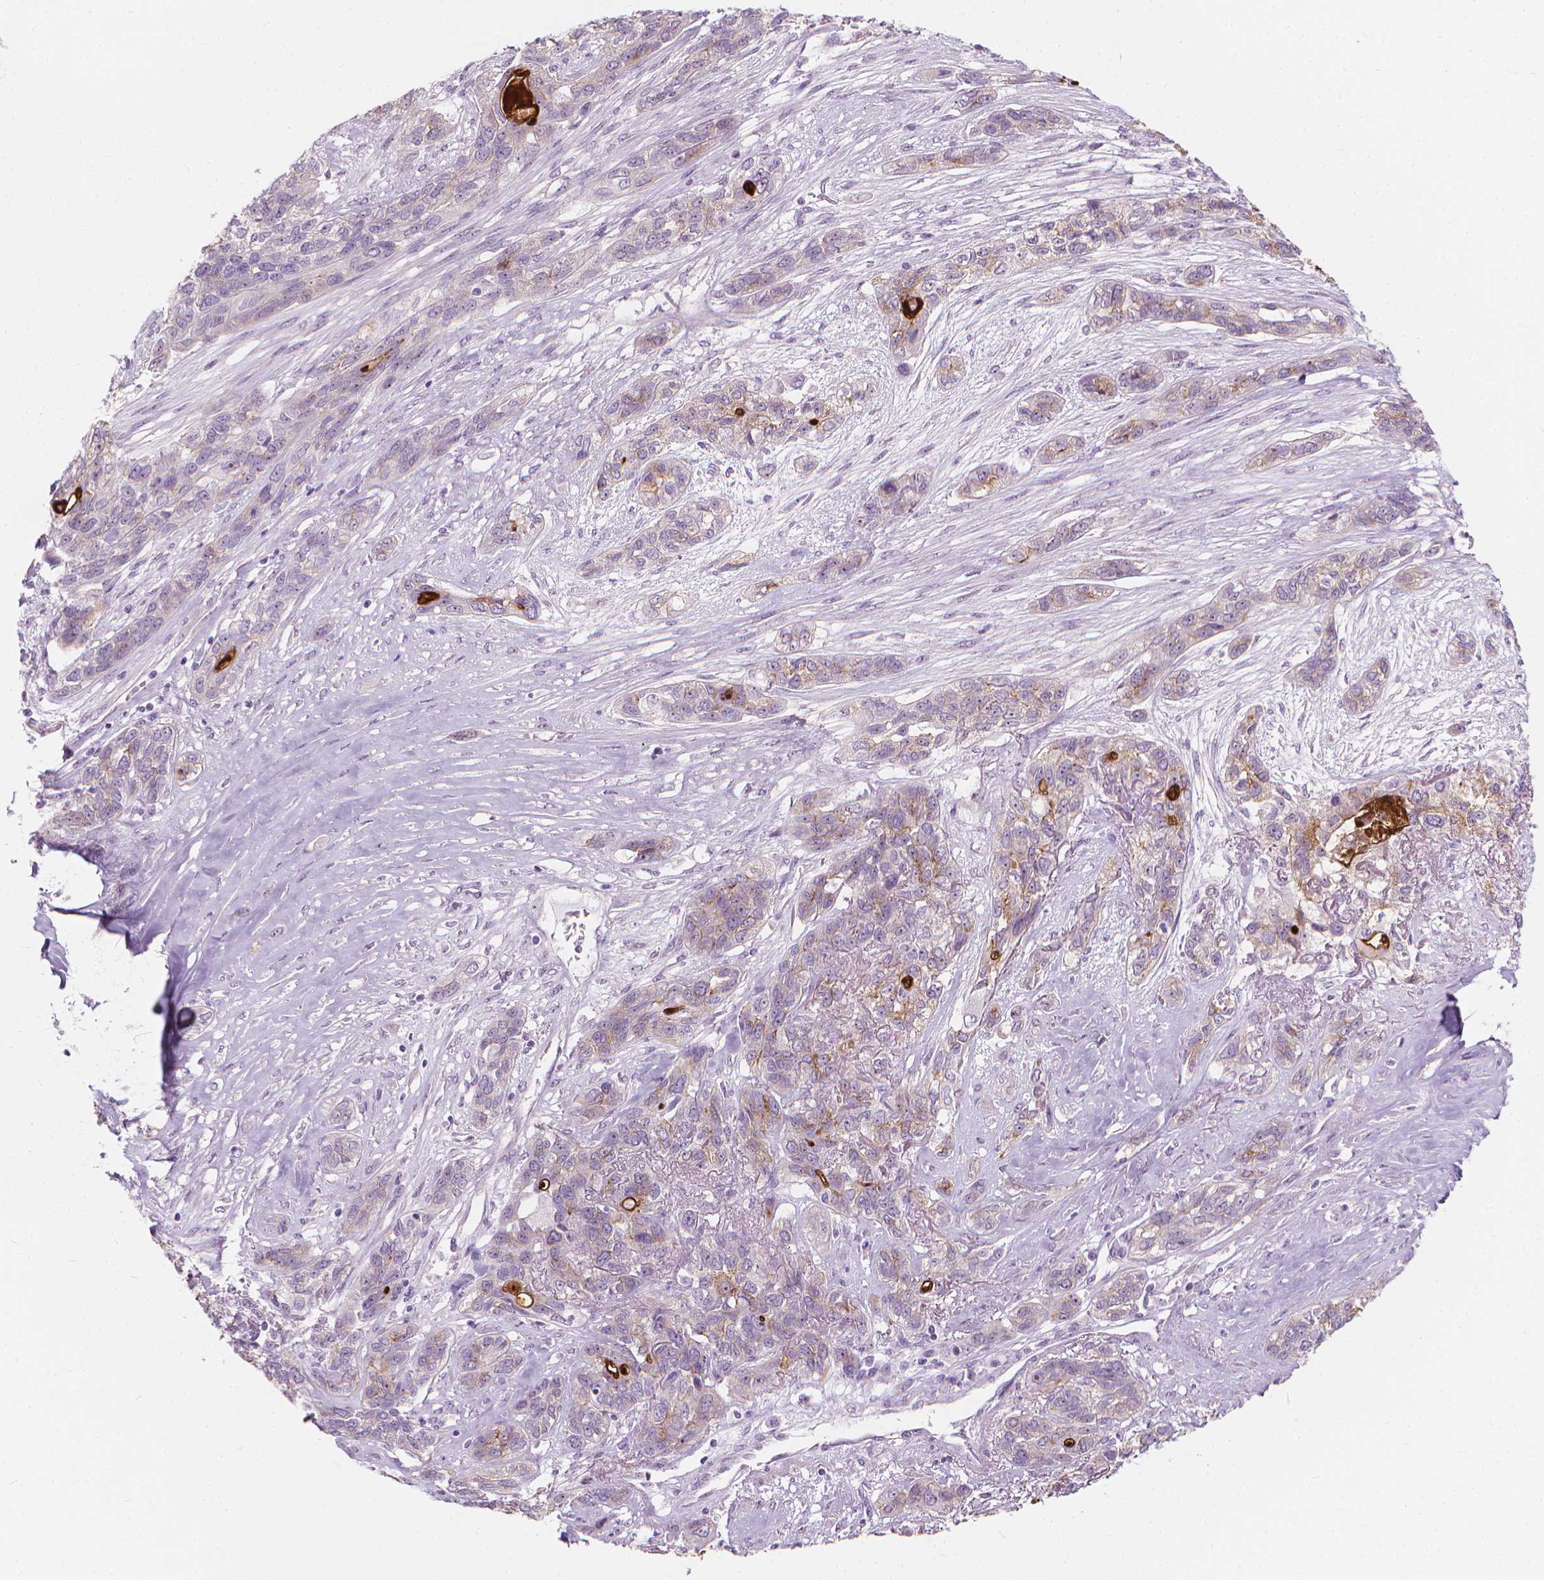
{"staining": {"intensity": "negative", "quantity": "none", "location": "none"}, "tissue": "lung cancer", "cell_type": "Tumor cells", "image_type": "cancer", "snomed": [{"axis": "morphology", "description": "Squamous cell carcinoma, NOS"}, {"axis": "topography", "description": "Lung"}], "caption": "There is no significant expression in tumor cells of lung squamous cell carcinoma.", "gene": "GPRC5A", "patient": {"sex": "female", "age": 70}}